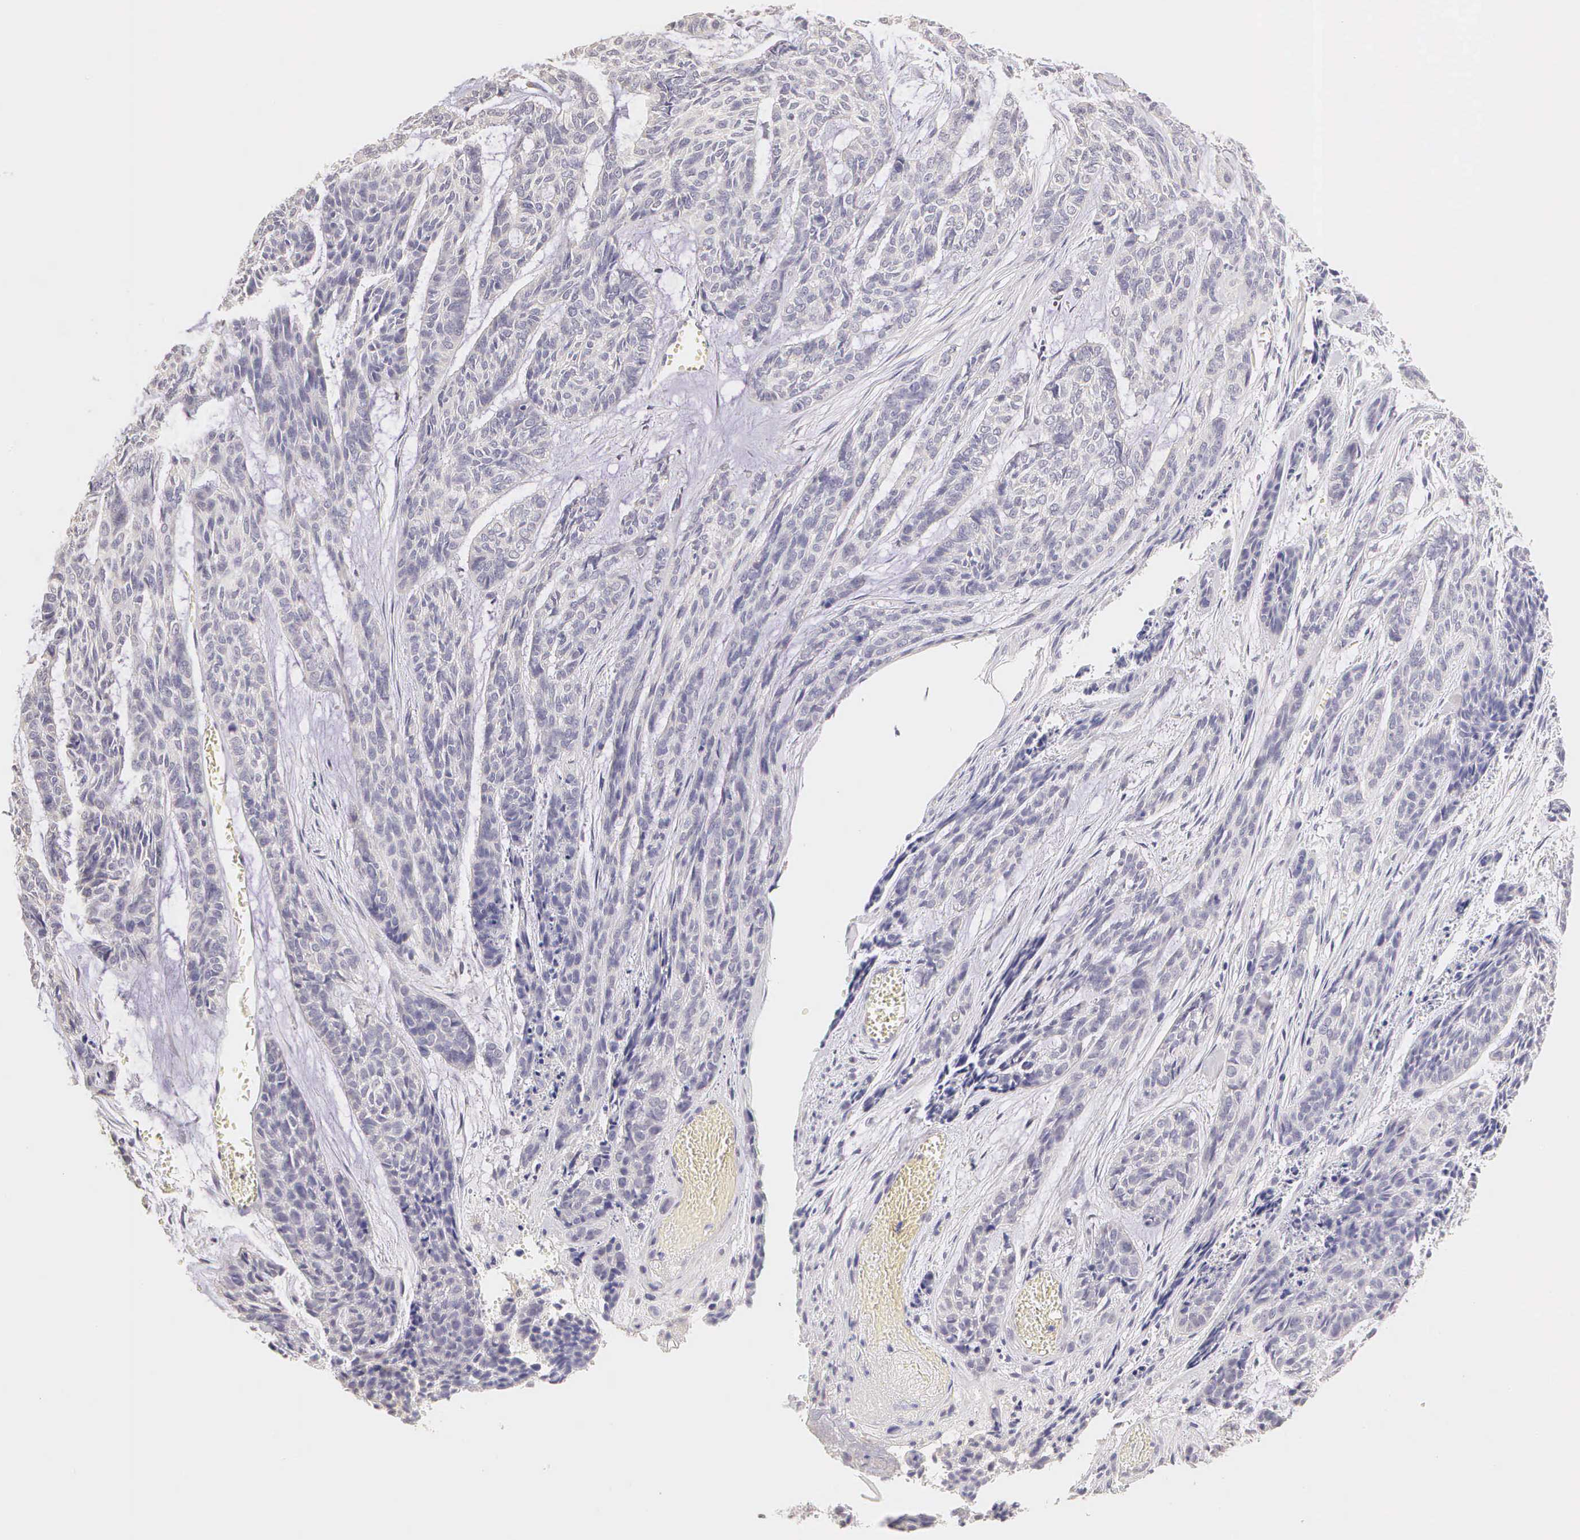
{"staining": {"intensity": "negative", "quantity": "none", "location": "none"}, "tissue": "skin cancer", "cell_type": "Tumor cells", "image_type": "cancer", "snomed": [{"axis": "morphology", "description": "Normal tissue, NOS"}, {"axis": "morphology", "description": "Basal cell carcinoma"}, {"axis": "topography", "description": "Skin"}], "caption": "Immunohistochemical staining of basal cell carcinoma (skin) exhibits no significant expression in tumor cells.", "gene": "ESR1", "patient": {"sex": "female", "age": 65}}